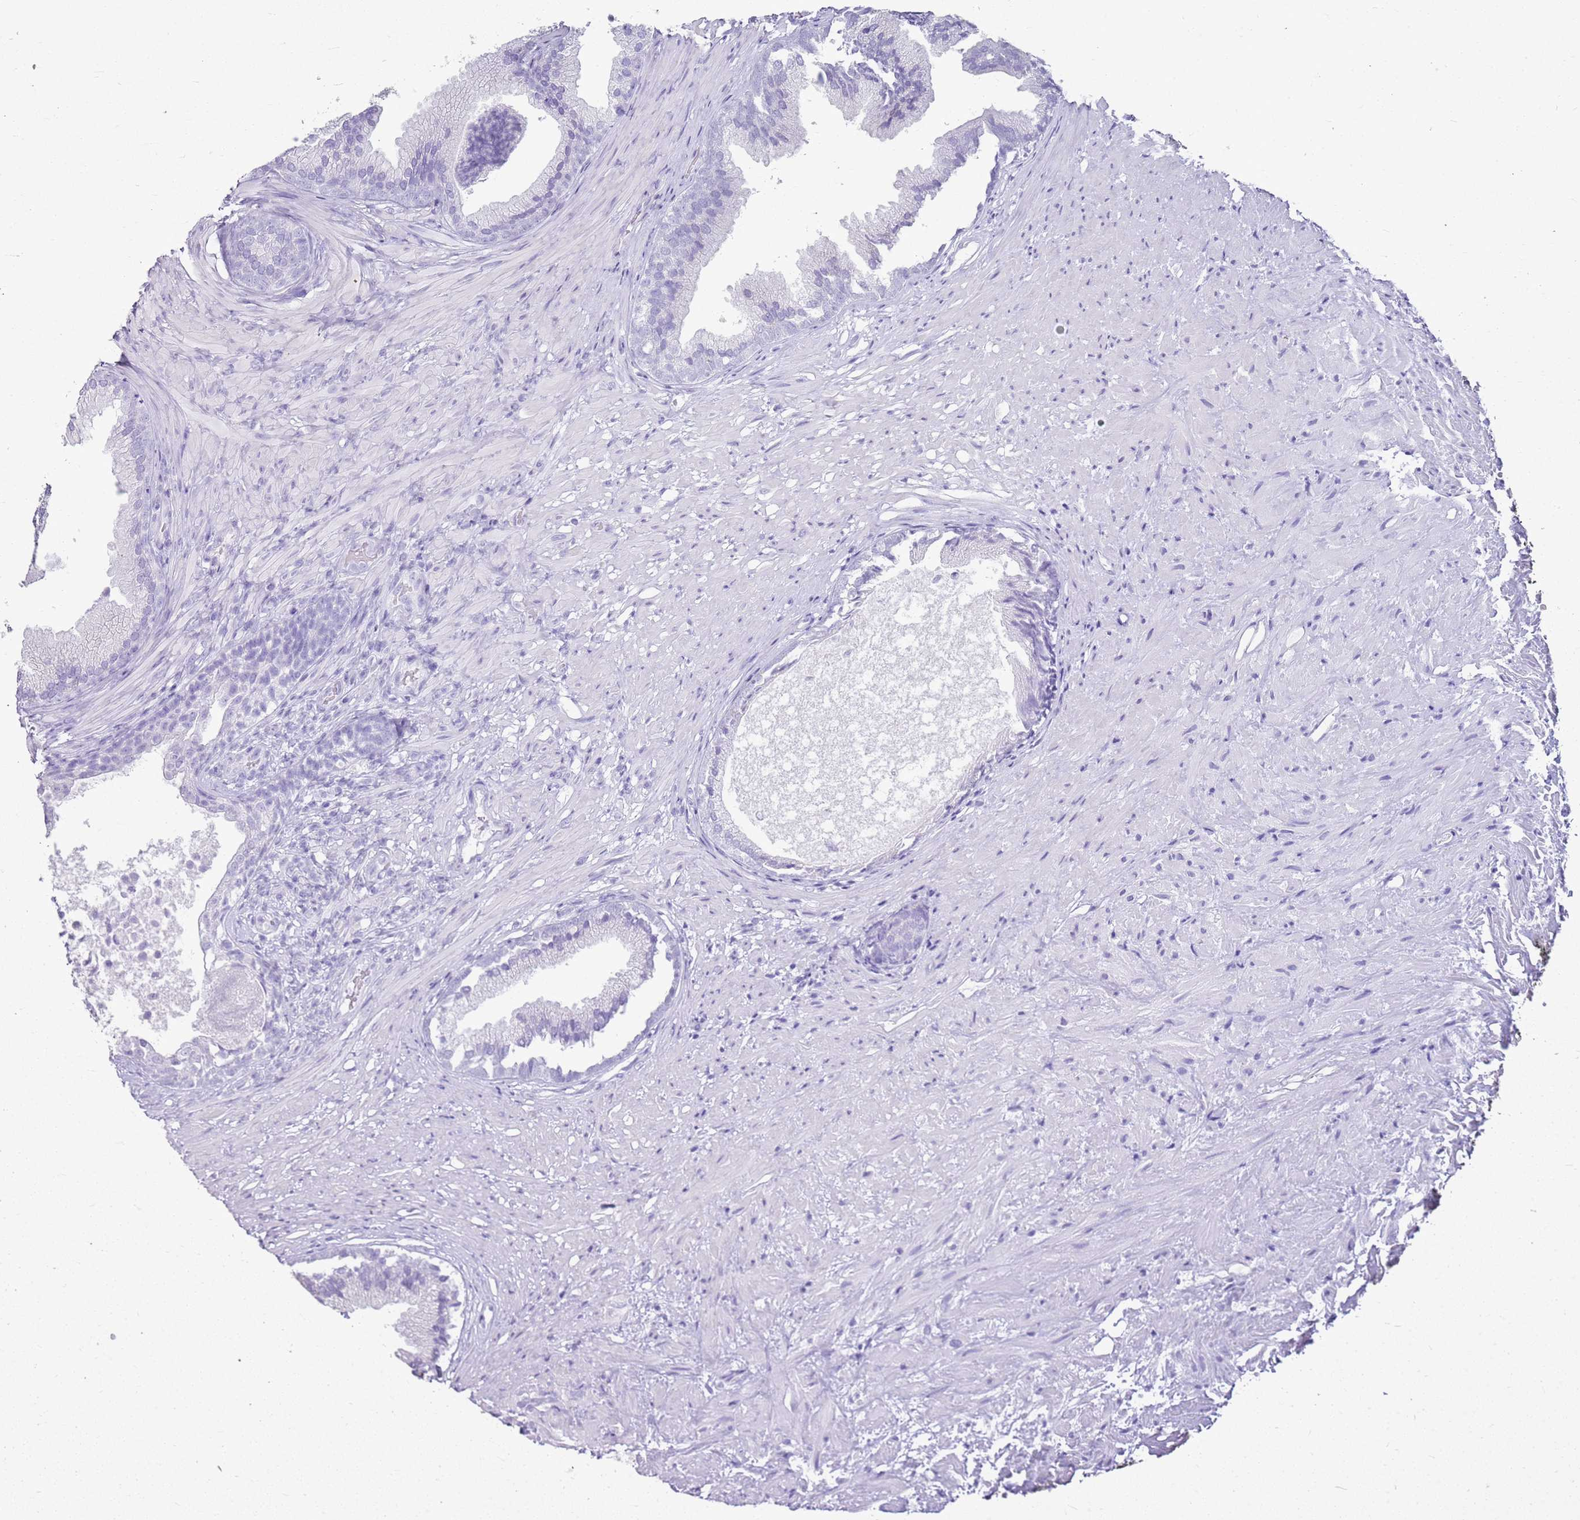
{"staining": {"intensity": "negative", "quantity": "none", "location": "none"}, "tissue": "prostate", "cell_type": "Glandular cells", "image_type": "normal", "snomed": [{"axis": "morphology", "description": "Normal tissue, NOS"}, {"axis": "topography", "description": "Prostate"}], "caption": "The image shows no staining of glandular cells in unremarkable prostate. (Immunohistochemistry, brightfield microscopy, high magnification).", "gene": "CA8", "patient": {"sex": "male", "age": 76}}